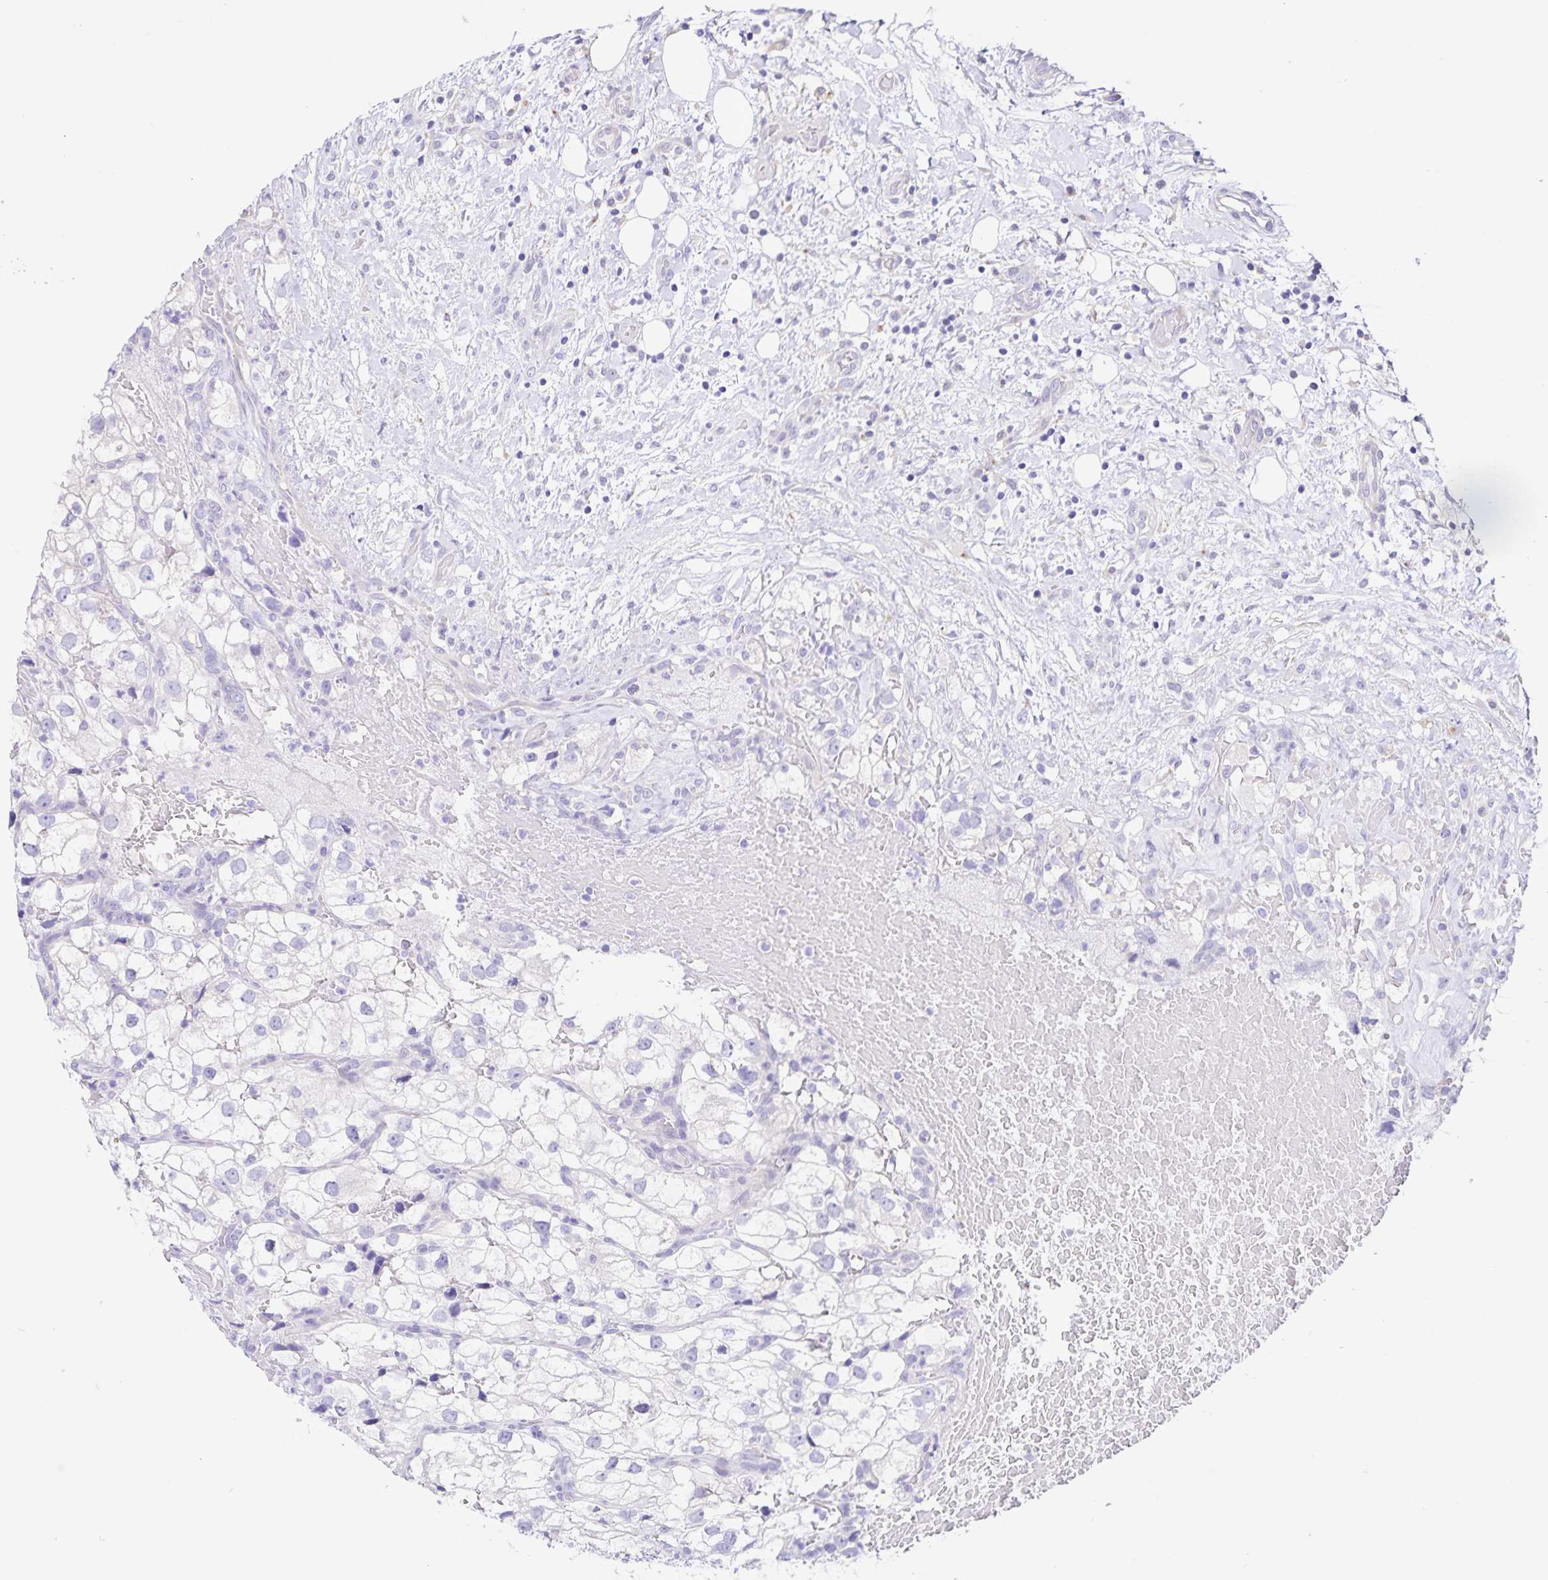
{"staining": {"intensity": "negative", "quantity": "none", "location": "none"}, "tissue": "renal cancer", "cell_type": "Tumor cells", "image_type": "cancer", "snomed": [{"axis": "morphology", "description": "Adenocarcinoma, NOS"}, {"axis": "topography", "description": "Kidney"}], "caption": "Histopathology image shows no protein expression in tumor cells of renal cancer tissue.", "gene": "BOLL", "patient": {"sex": "male", "age": 59}}